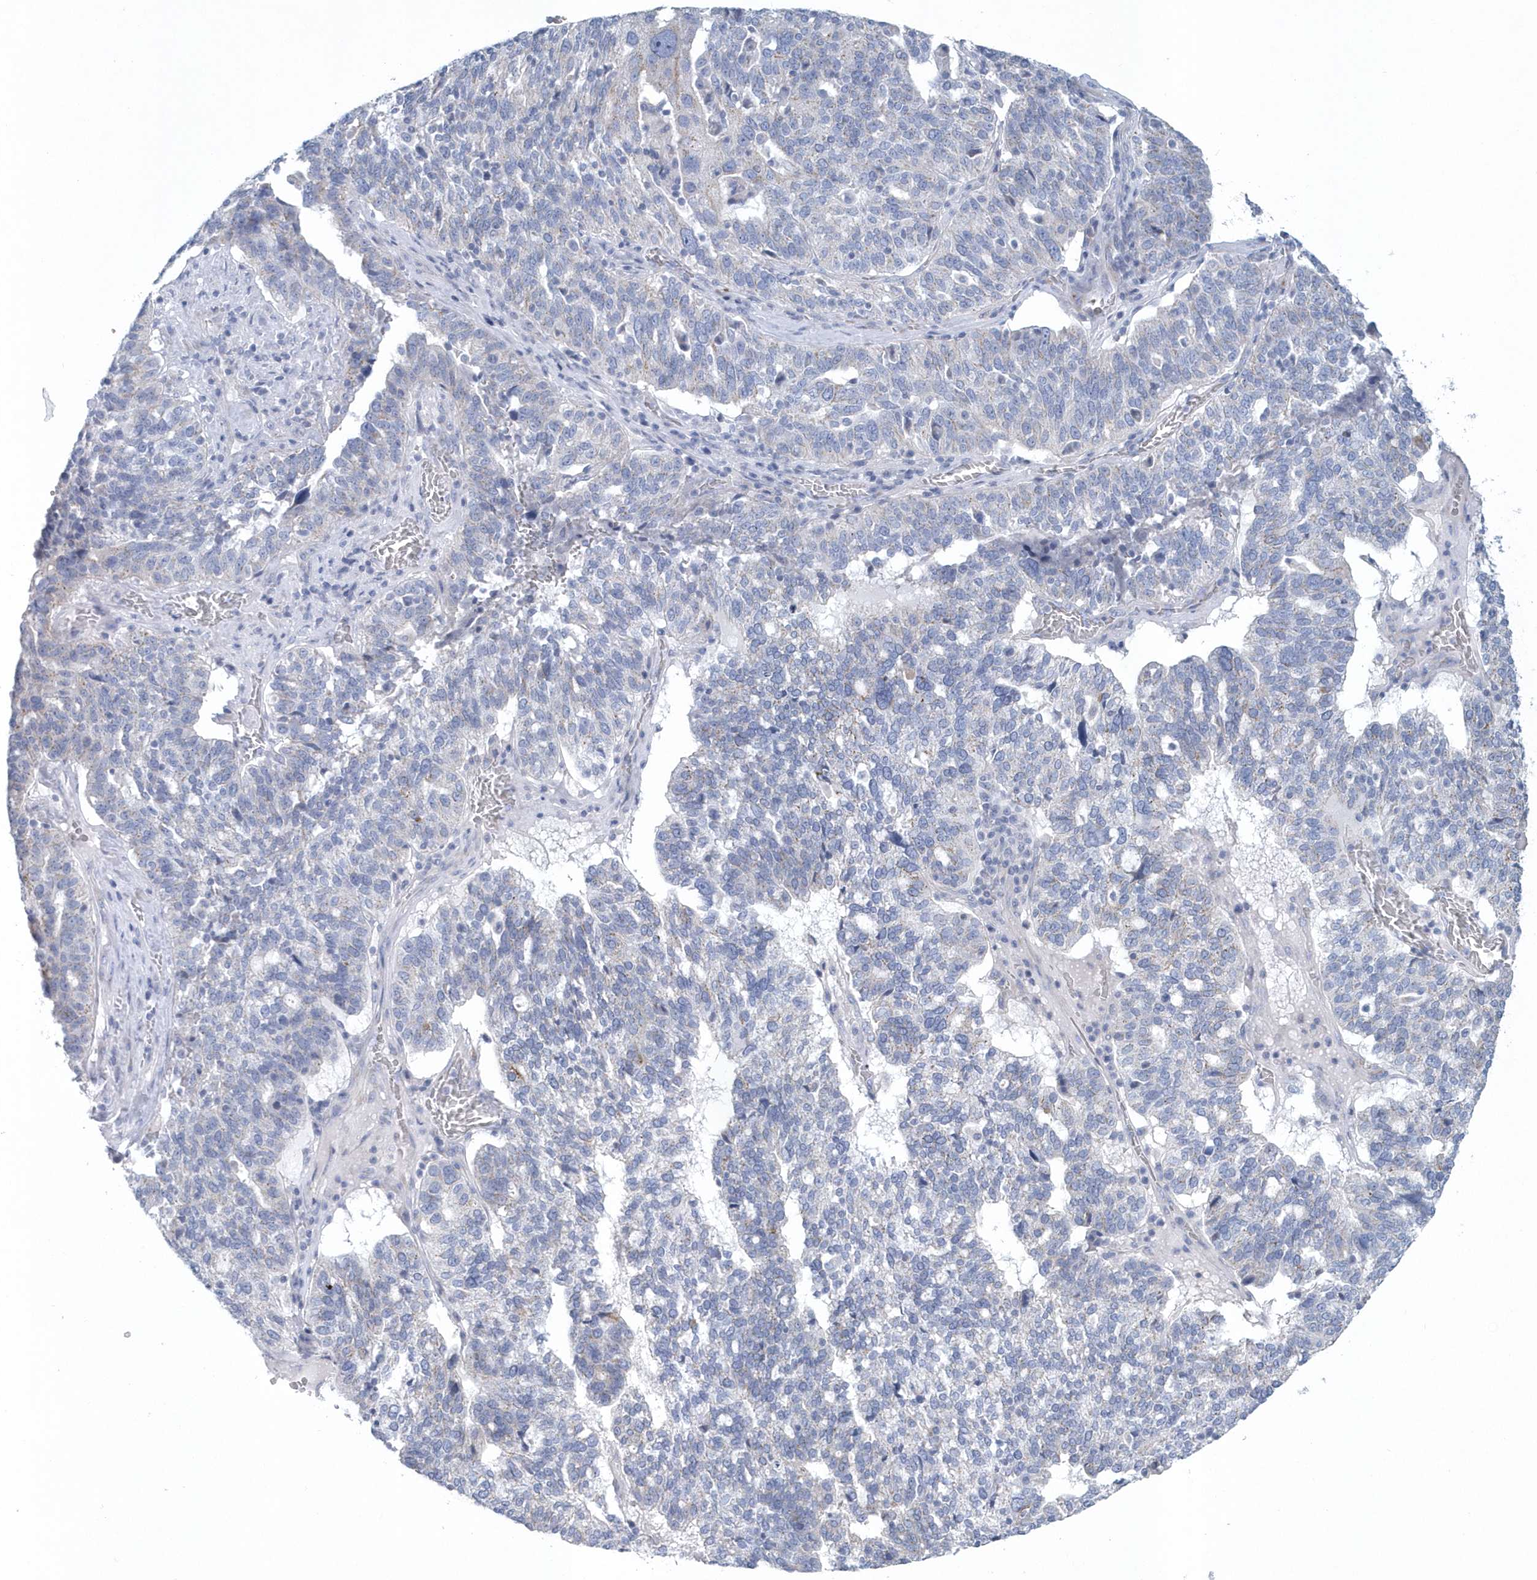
{"staining": {"intensity": "negative", "quantity": "none", "location": "none"}, "tissue": "ovarian cancer", "cell_type": "Tumor cells", "image_type": "cancer", "snomed": [{"axis": "morphology", "description": "Cystadenocarcinoma, serous, NOS"}, {"axis": "topography", "description": "Ovary"}], "caption": "There is no significant positivity in tumor cells of ovarian serous cystadenocarcinoma.", "gene": "SPATA18", "patient": {"sex": "female", "age": 59}}